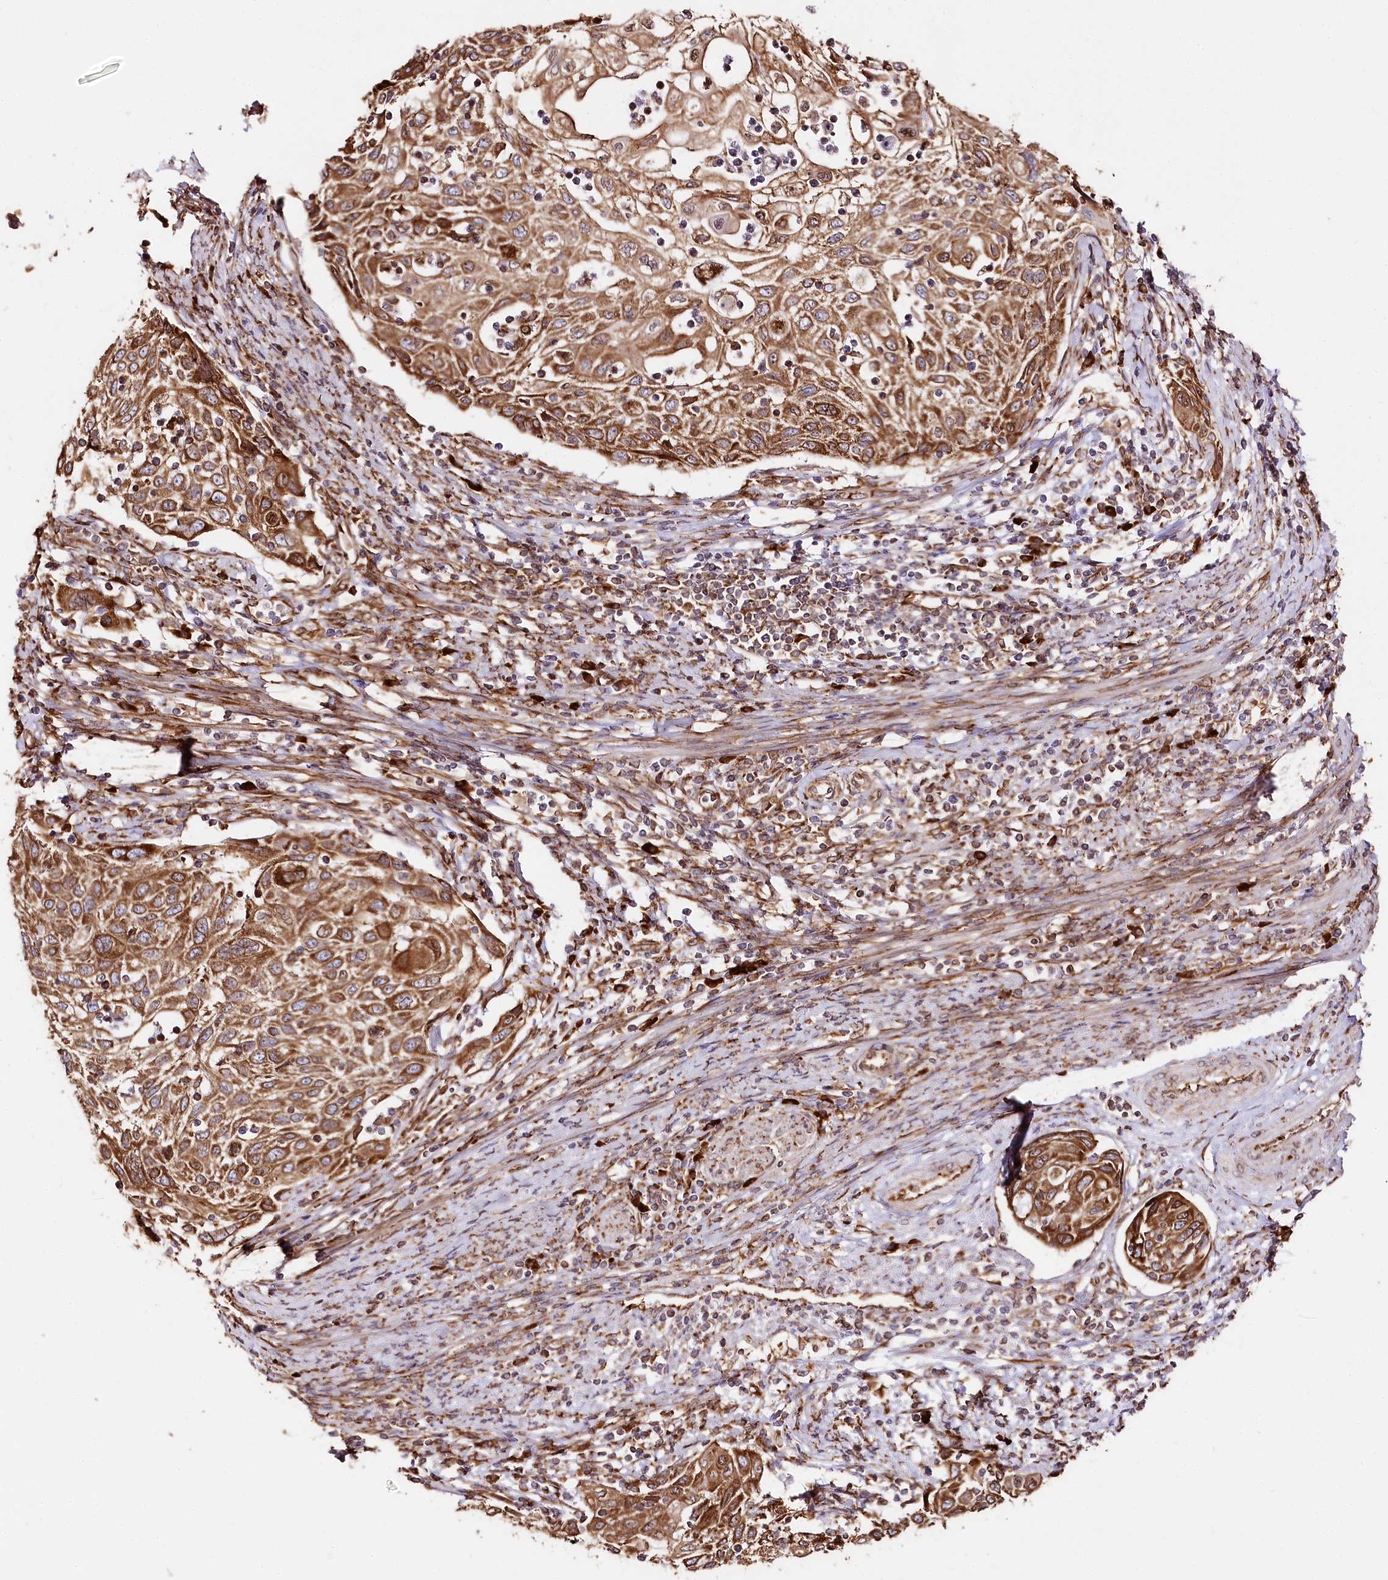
{"staining": {"intensity": "strong", "quantity": ">75%", "location": "cytoplasmic/membranous"}, "tissue": "cervical cancer", "cell_type": "Tumor cells", "image_type": "cancer", "snomed": [{"axis": "morphology", "description": "Squamous cell carcinoma, NOS"}, {"axis": "topography", "description": "Cervix"}], "caption": "A high amount of strong cytoplasmic/membranous expression is present in about >75% of tumor cells in cervical cancer (squamous cell carcinoma) tissue.", "gene": "CNPY2", "patient": {"sex": "female", "age": 70}}